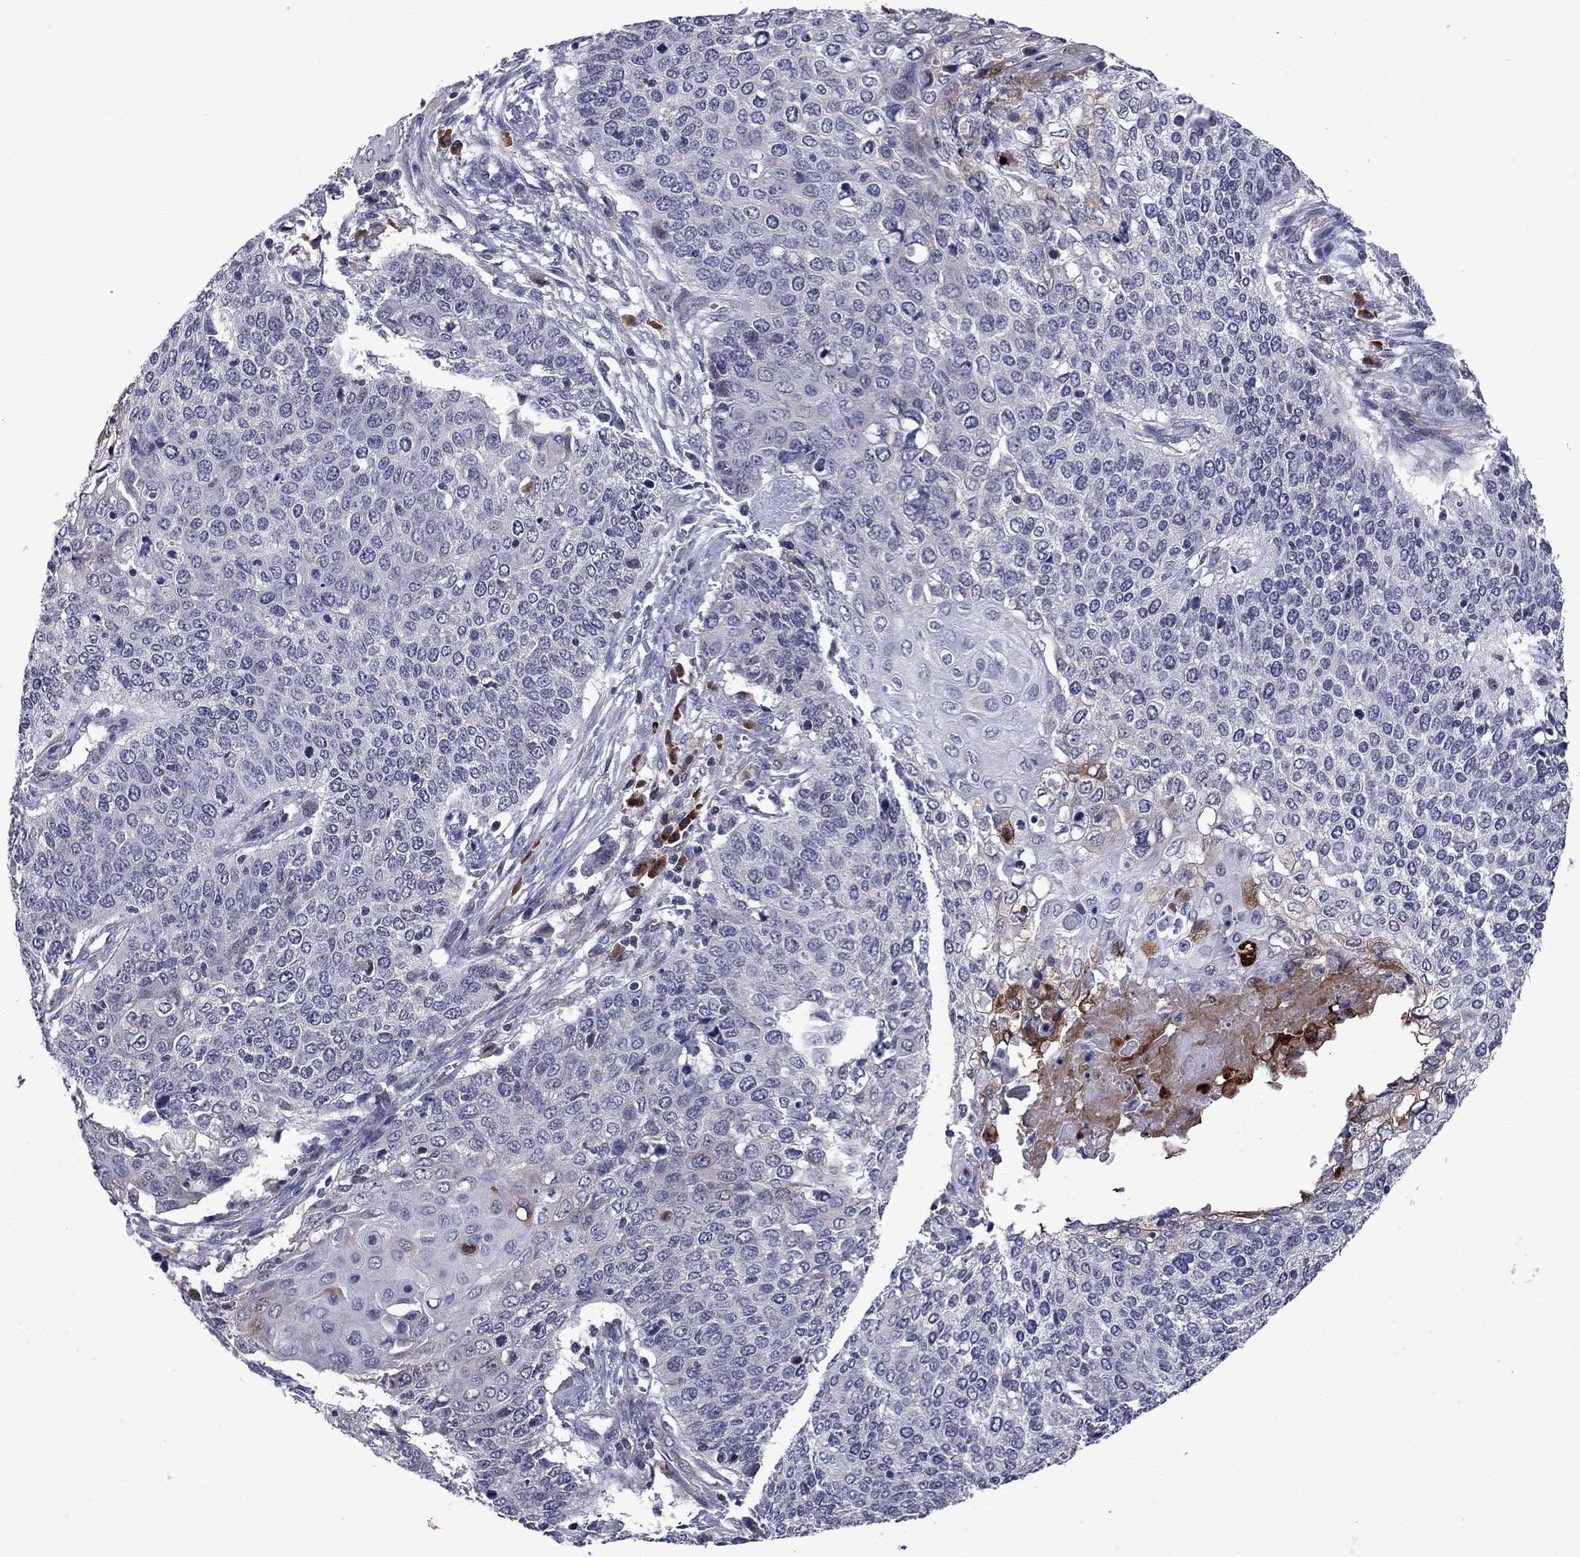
{"staining": {"intensity": "negative", "quantity": "none", "location": "none"}, "tissue": "cervical cancer", "cell_type": "Tumor cells", "image_type": "cancer", "snomed": [{"axis": "morphology", "description": "Squamous cell carcinoma, NOS"}, {"axis": "topography", "description": "Cervix"}], "caption": "DAB (3,3'-diaminobenzidine) immunohistochemical staining of human squamous cell carcinoma (cervical) demonstrates no significant staining in tumor cells. (Stains: DAB (3,3'-diaminobenzidine) immunohistochemistry with hematoxylin counter stain, Microscopy: brightfield microscopy at high magnification).", "gene": "ECM1", "patient": {"sex": "female", "age": 39}}